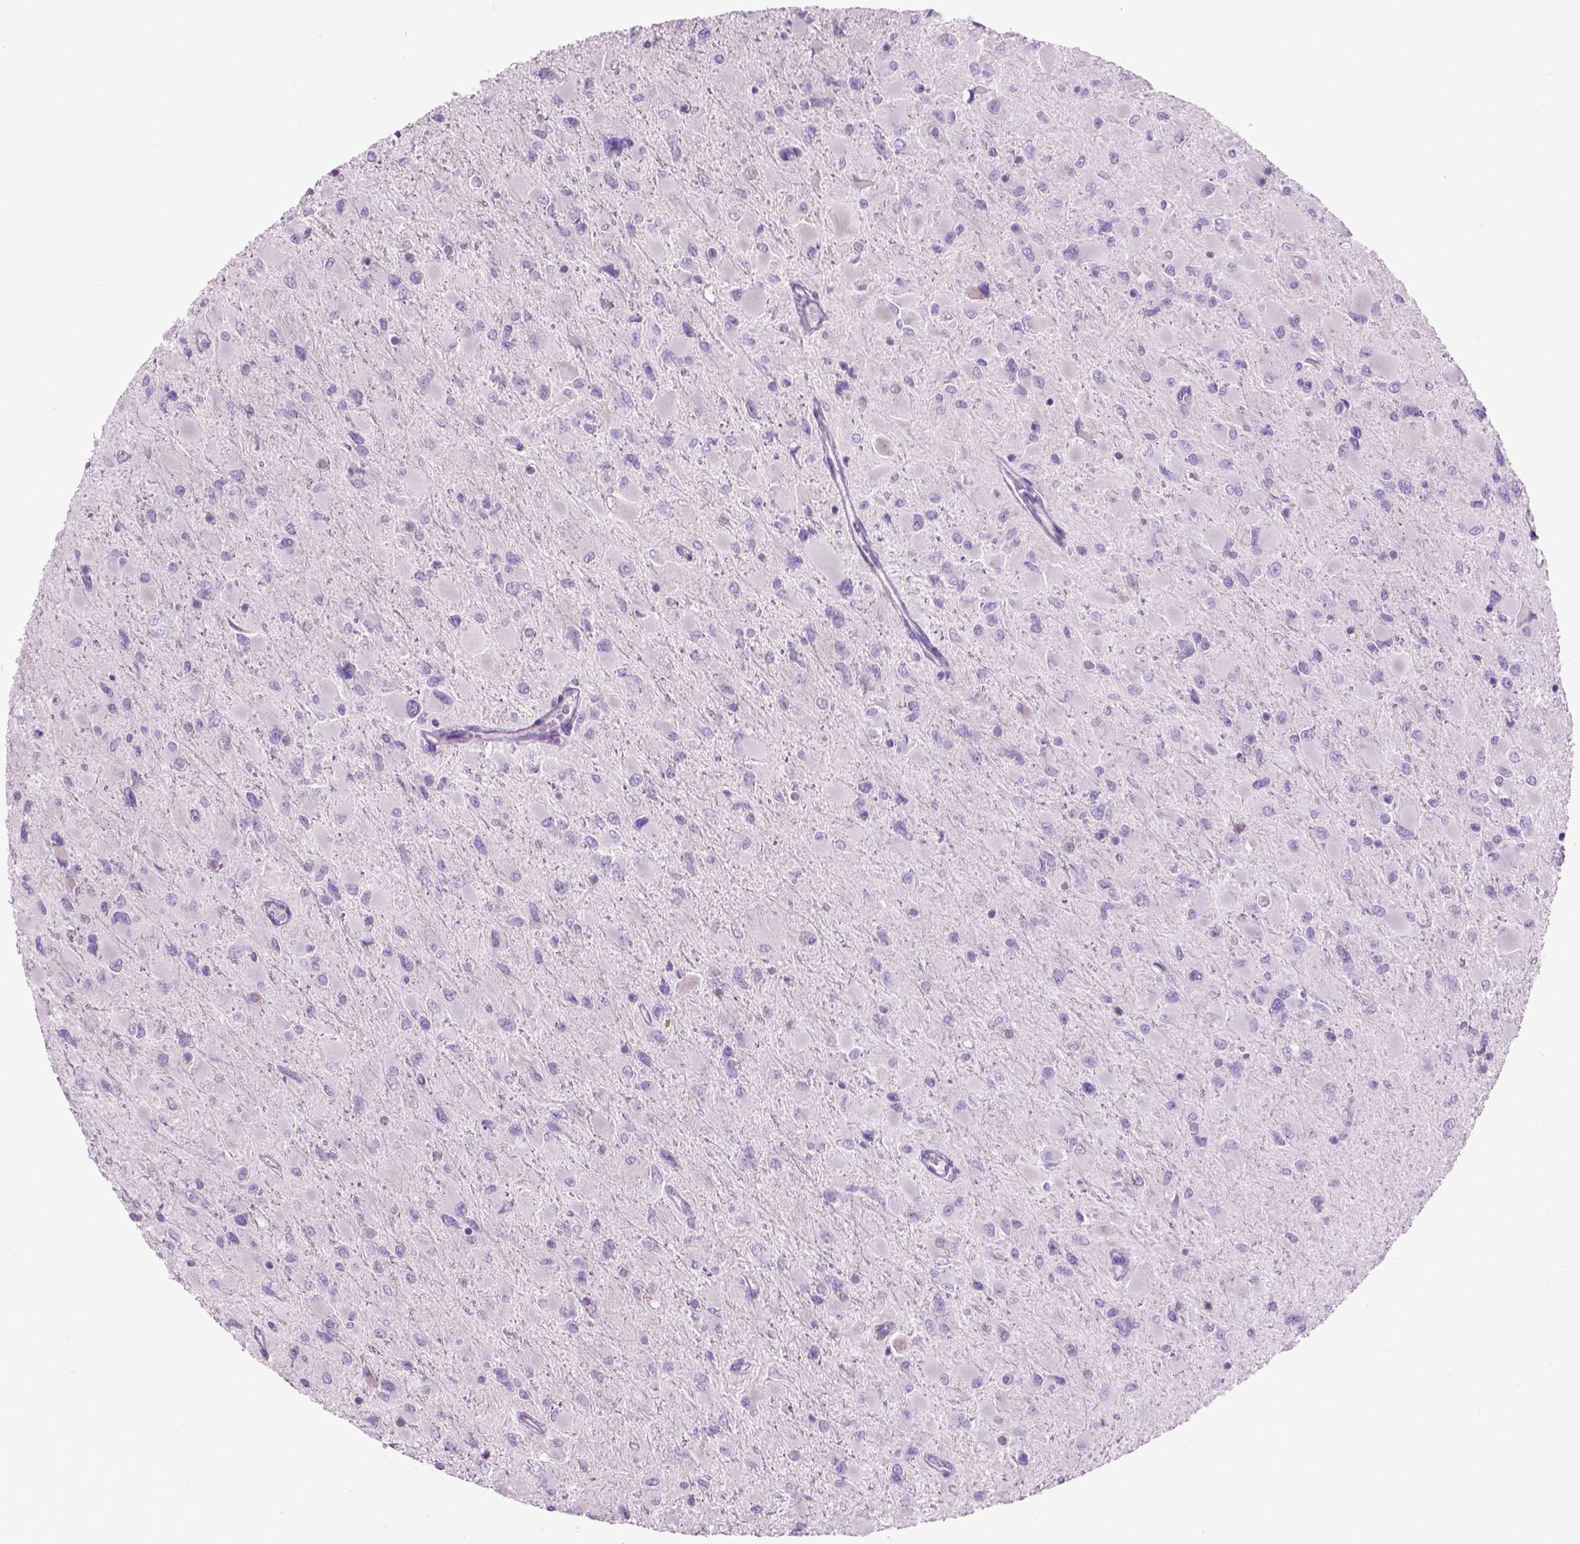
{"staining": {"intensity": "negative", "quantity": "none", "location": "none"}, "tissue": "glioma", "cell_type": "Tumor cells", "image_type": "cancer", "snomed": [{"axis": "morphology", "description": "Glioma, malignant, High grade"}, {"axis": "topography", "description": "Cerebral cortex"}], "caption": "Immunohistochemistry of human glioma reveals no staining in tumor cells.", "gene": "GABRB2", "patient": {"sex": "female", "age": 36}}